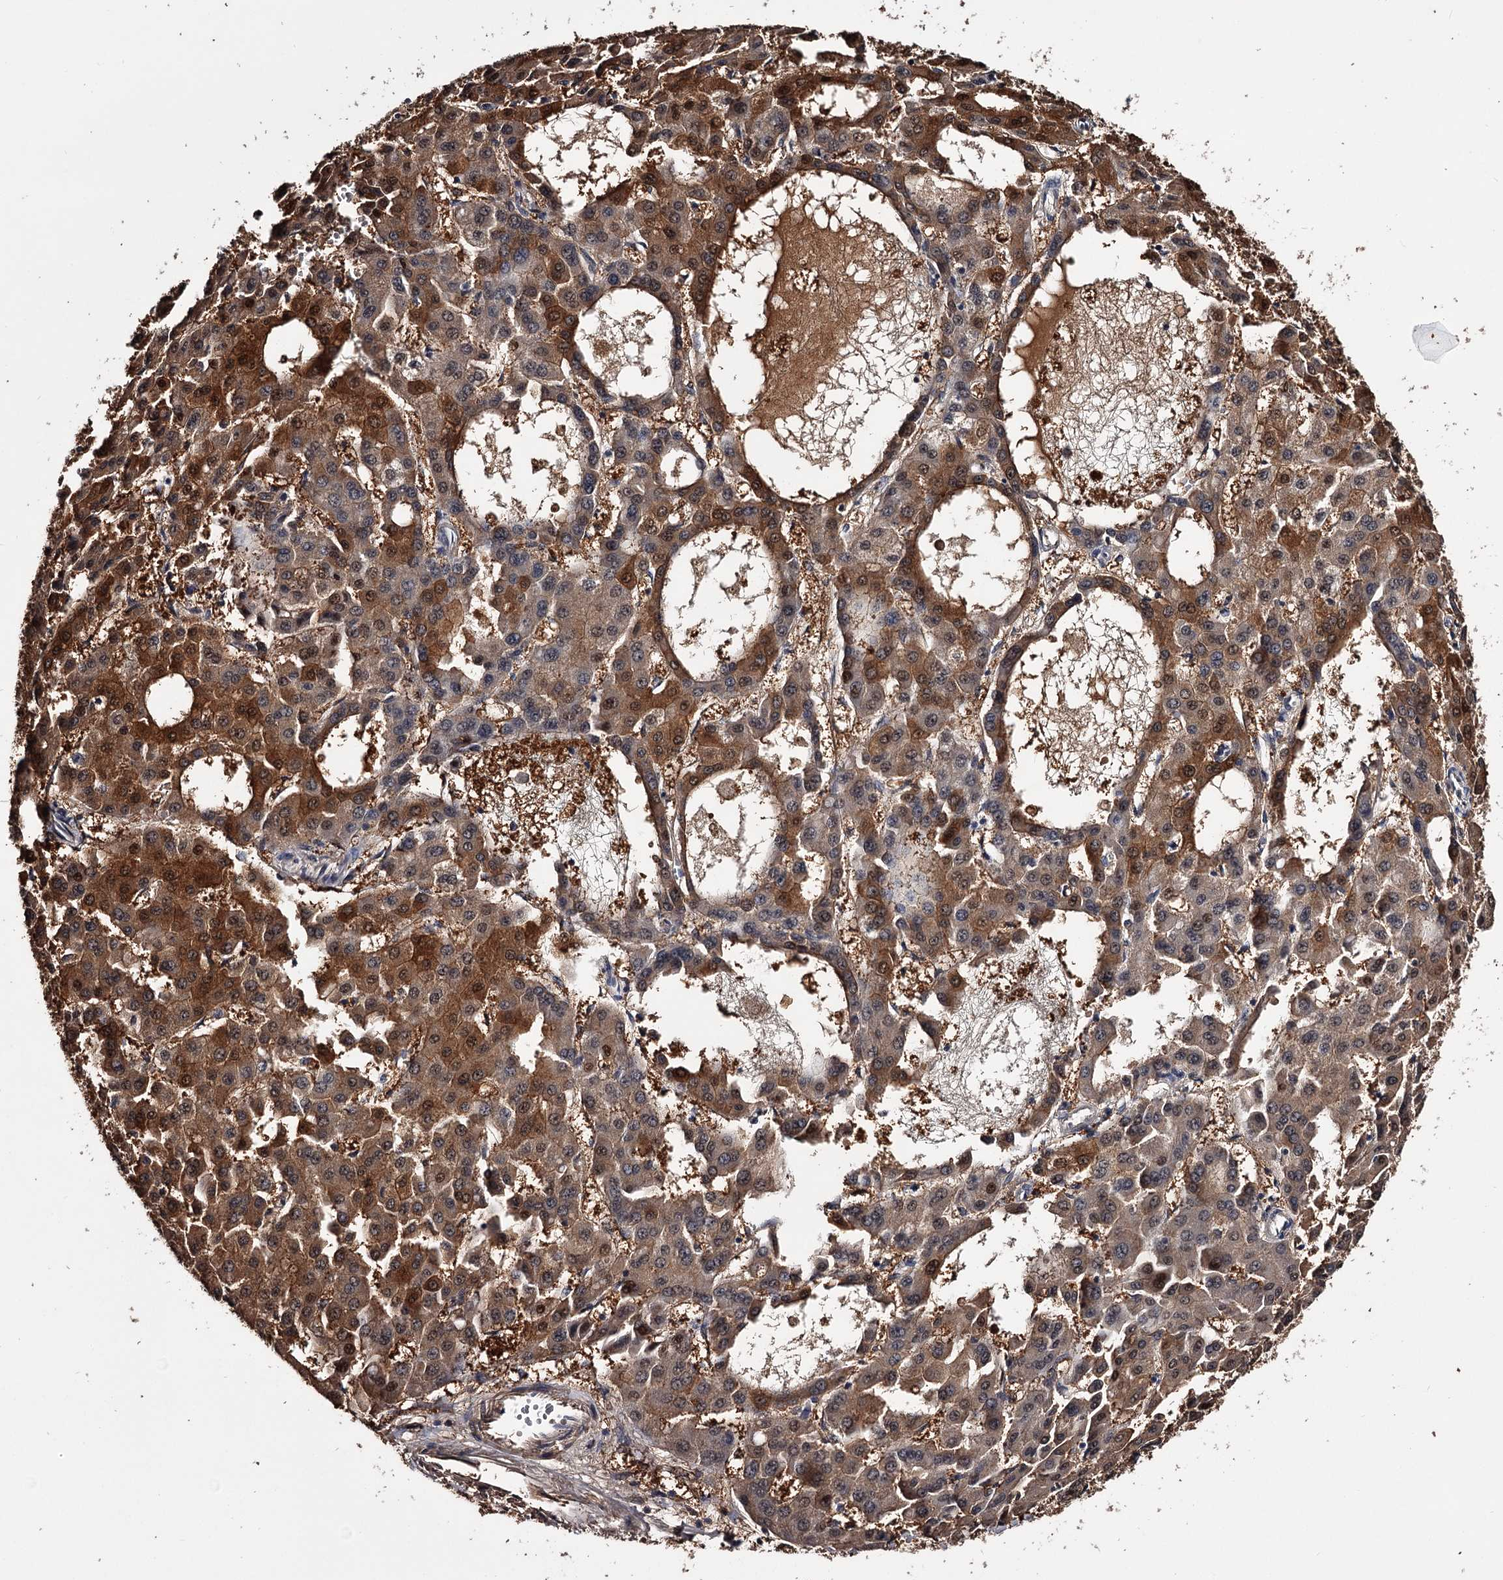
{"staining": {"intensity": "strong", "quantity": ">75%", "location": "cytoplasmic/membranous,nuclear"}, "tissue": "liver cancer", "cell_type": "Tumor cells", "image_type": "cancer", "snomed": [{"axis": "morphology", "description": "Carcinoma, Hepatocellular, NOS"}, {"axis": "topography", "description": "Liver"}], "caption": "DAB (3,3'-diaminobenzidine) immunohistochemical staining of liver cancer (hepatocellular carcinoma) demonstrates strong cytoplasmic/membranous and nuclear protein positivity in about >75% of tumor cells.", "gene": "GSTO1", "patient": {"sex": "male", "age": 47}}